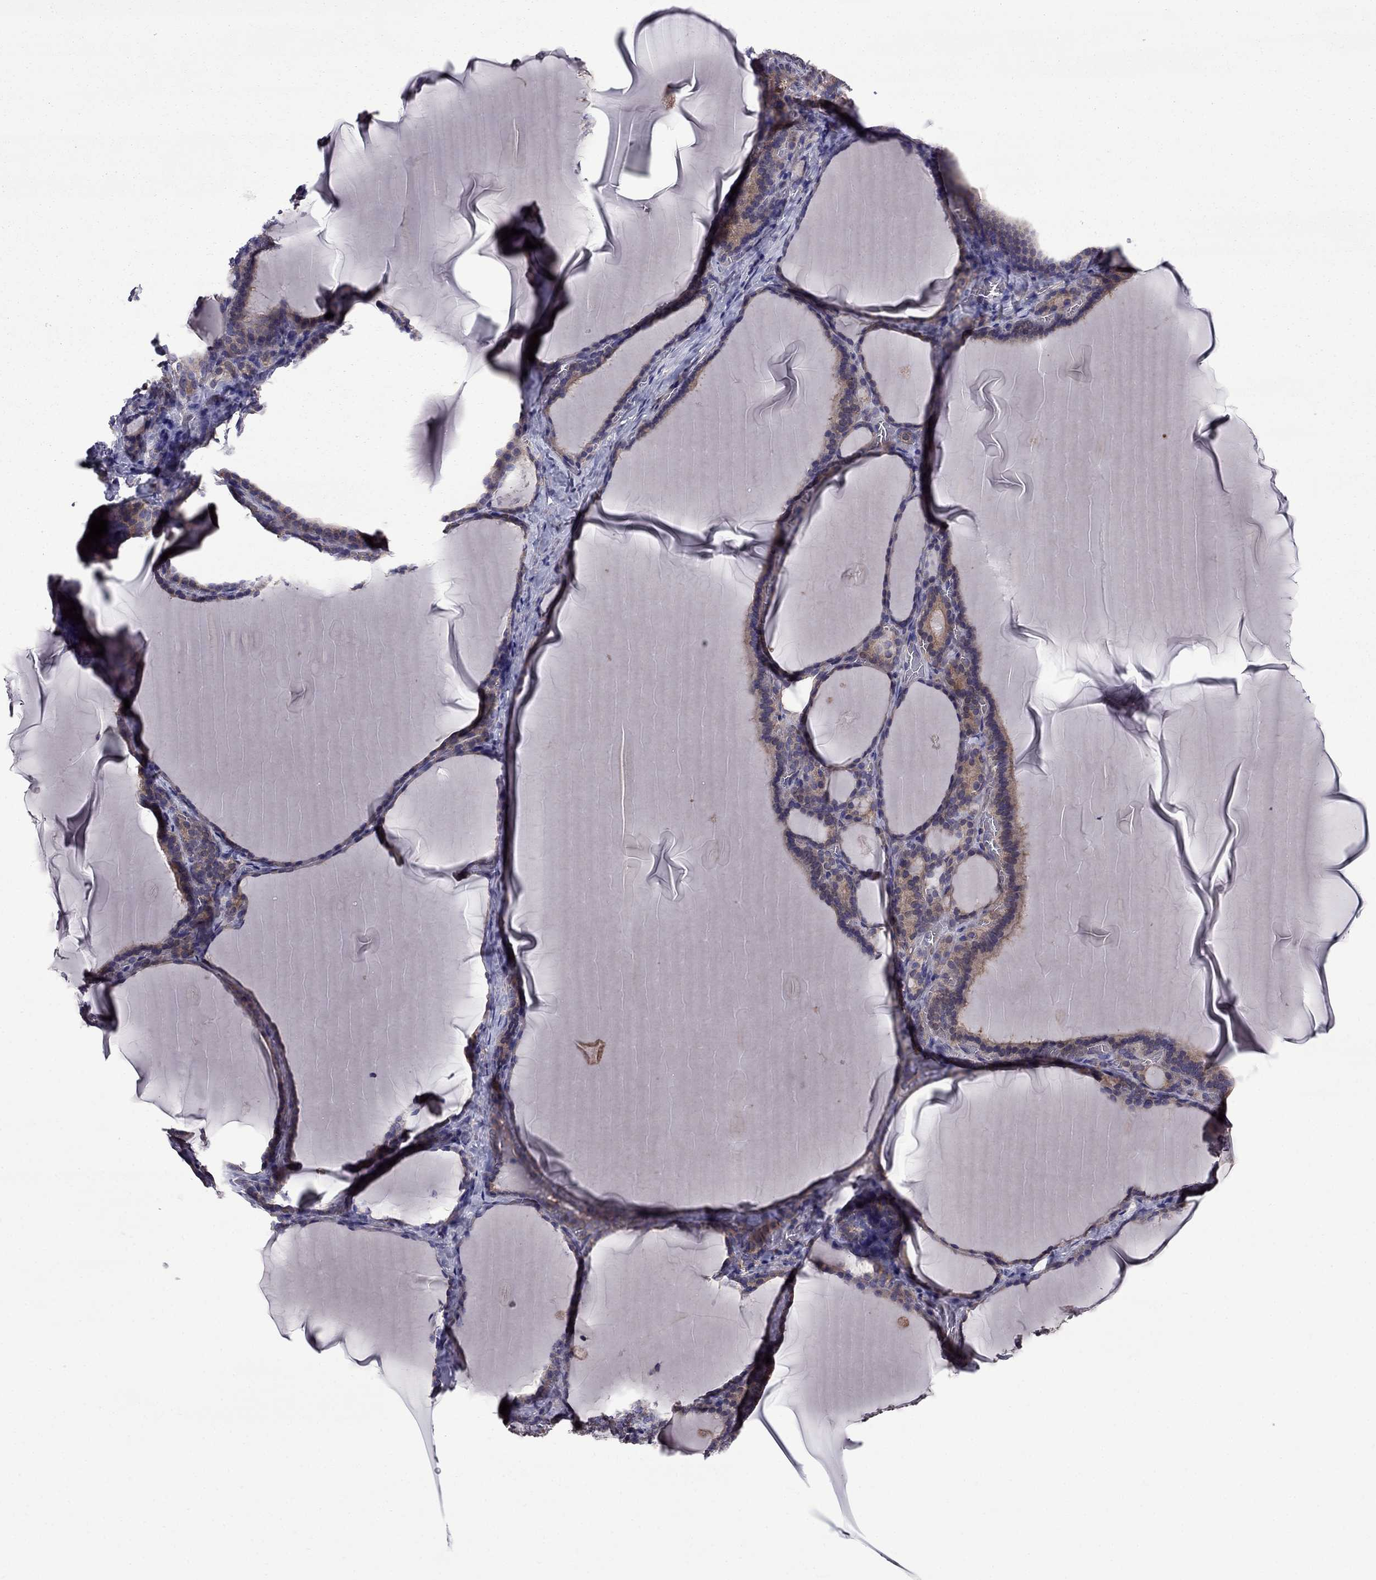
{"staining": {"intensity": "weak", "quantity": ">75%", "location": "cytoplasmic/membranous"}, "tissue": "thyroid gland", "cell_type": "Glandular cells", "image_type": "normal", "snomed": [{"axis": "morphology", "description": "Normal tissue, NOS"}, {"axis": "morphology", "description": "Hyperplasia, NOS"}, {"axis": "topography", "description": "Thyroid gland"}], "caption": "Approximately >75% of glandular cells in unremarkable thyroid gland exhibit weak cytoplasmic/membranous protein positivity as visualized by brown immunohistochemical staining.", "gene": "ITGB1", "patient": {"sex": "female", "age": 27}}